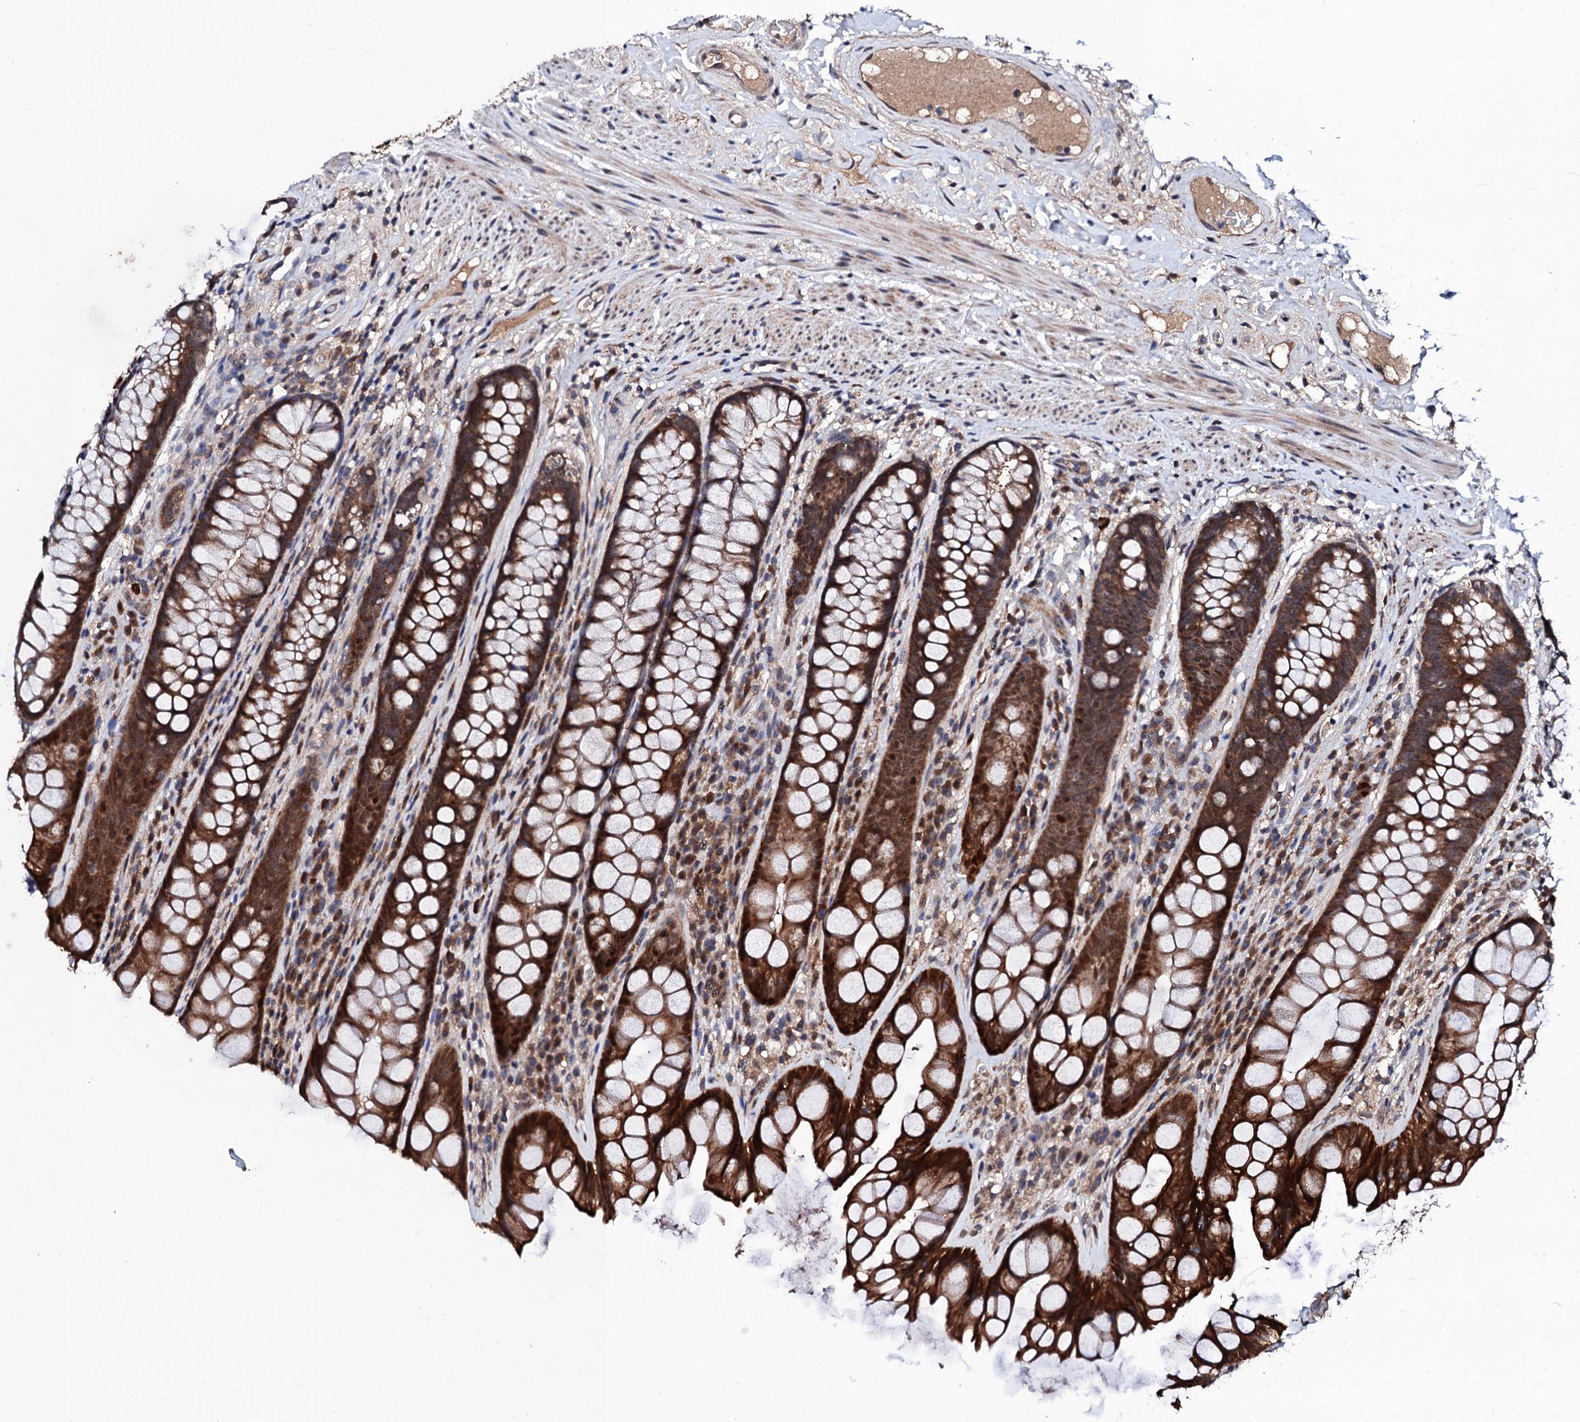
{"staining": {"intensity": "strong", "quantity": ">75%", "location": "cytoplasmic/membranous,nuclear"}, "tissue": "rectum", "cell_type": "Glandular cells", "image_type": "normal", "snomed": [{"axis": "morphology", "description": "Normal tissue, NOS"}, {"axis": "topography", "description": "Rectum"}], "caption": "Strong cytoplasmic/membranous,nuclear expression for a protein is identified in about >75% of glandular cells of benign rectum using immunohistochemistry.", "gene": "IP6K1", "patient": {"sex": "male", "age": 74}}